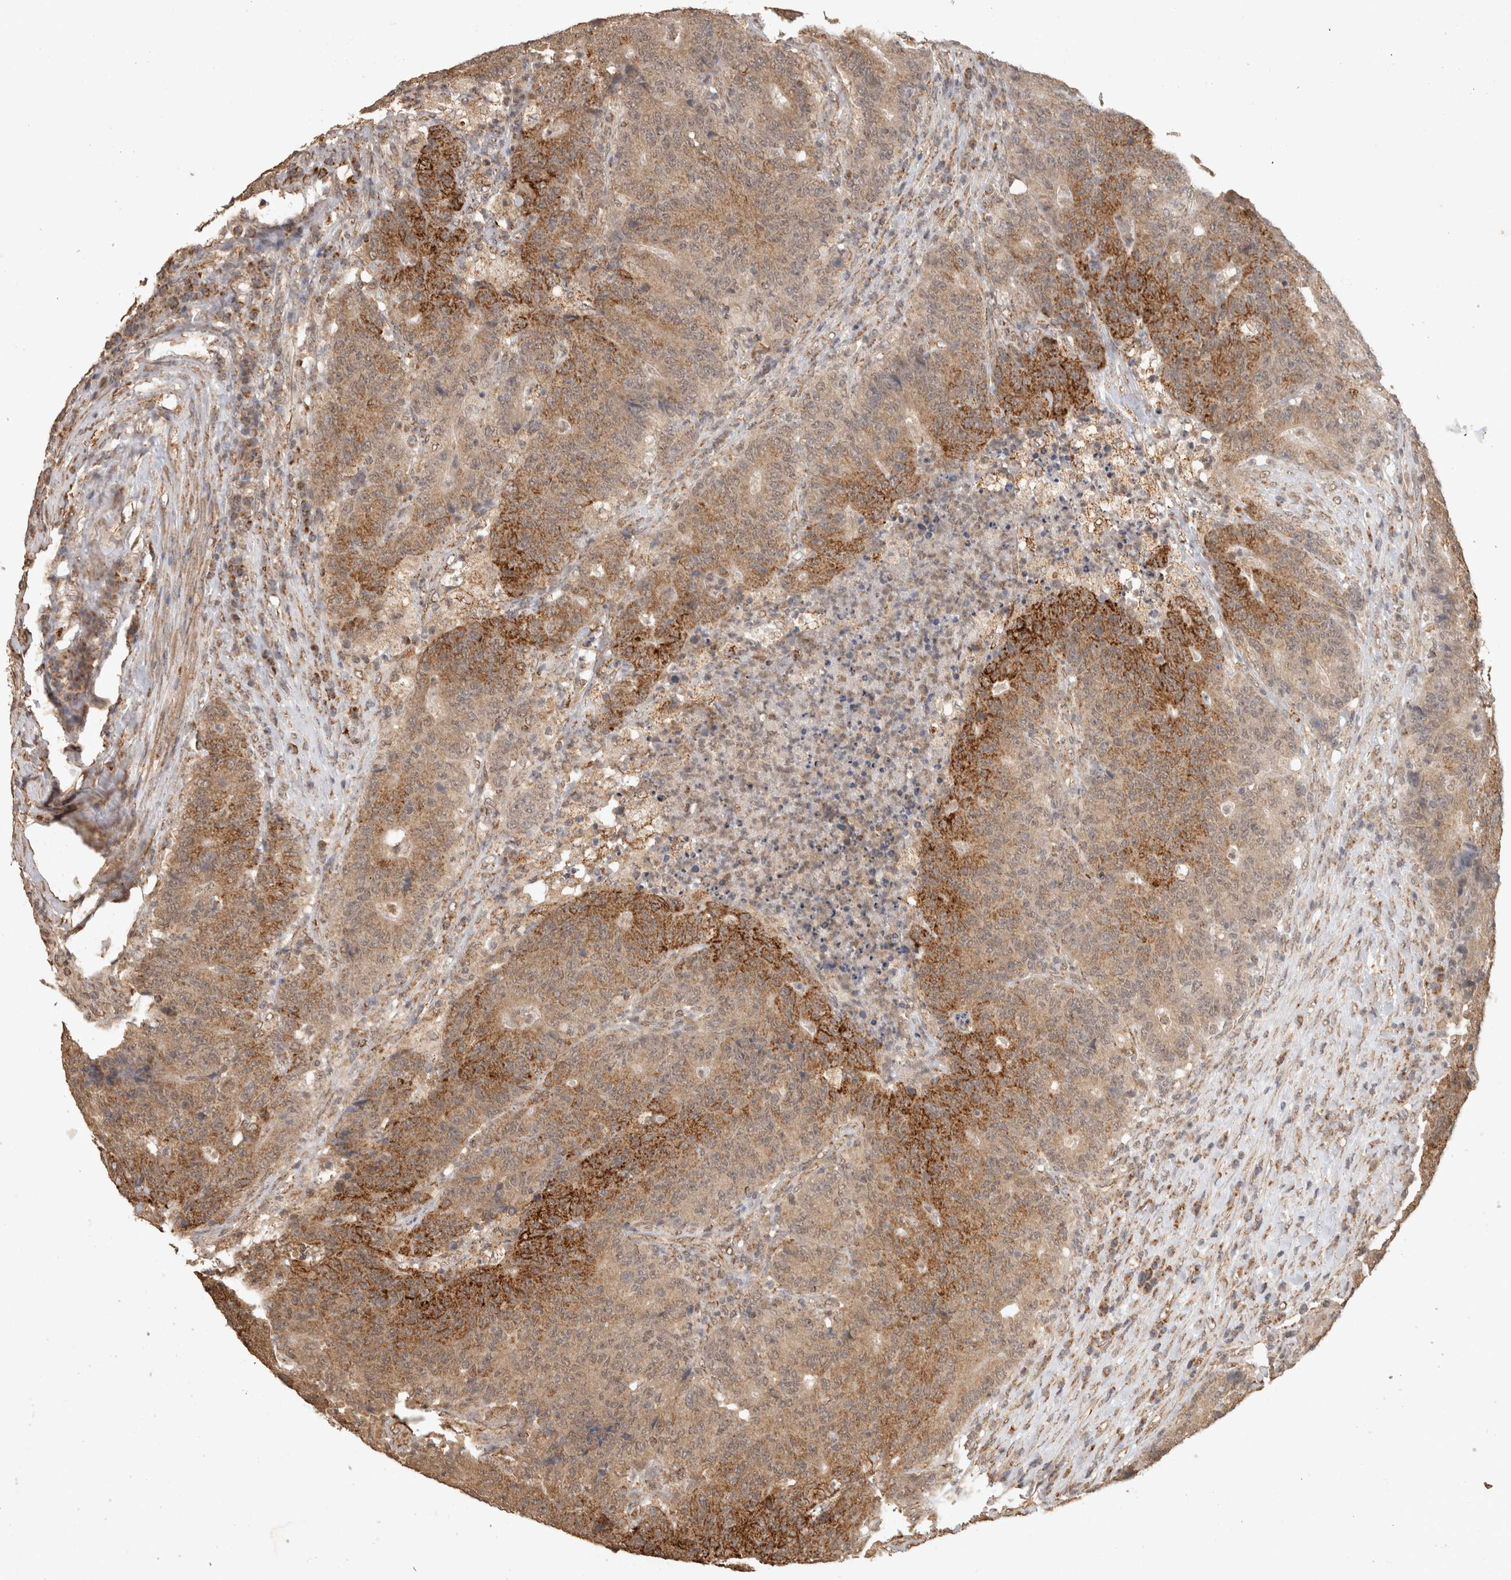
{"staining": {"intensity": "moderate", "quantity": ">75%", "location": "cytoplasmic/membranous"}, "tissue": "colorectal cancer", "cell_type": "Tumor cells", "image_type": "cancer", "snomed": [{"axis": "morphology", "description": "Normal tissue, NOS"}, {"axis": "morphology", "description": "Adenocarcinoma, NOS"}, {"axis": "topography", "description": "Colon"}], "caption": "Immunohistochemical staining of human colorectal adenocarcinoma displays medium levels of moderate cytoplasmic/membranous protein positivity in approximately >75% of tumor cells. (DAB (3,3'-diaminobenzidine) IHC, brown staining for protein, blue staining for nuclei).", "gene": "BNIP3L", "patient": {"sex": "female", "age": 75}}